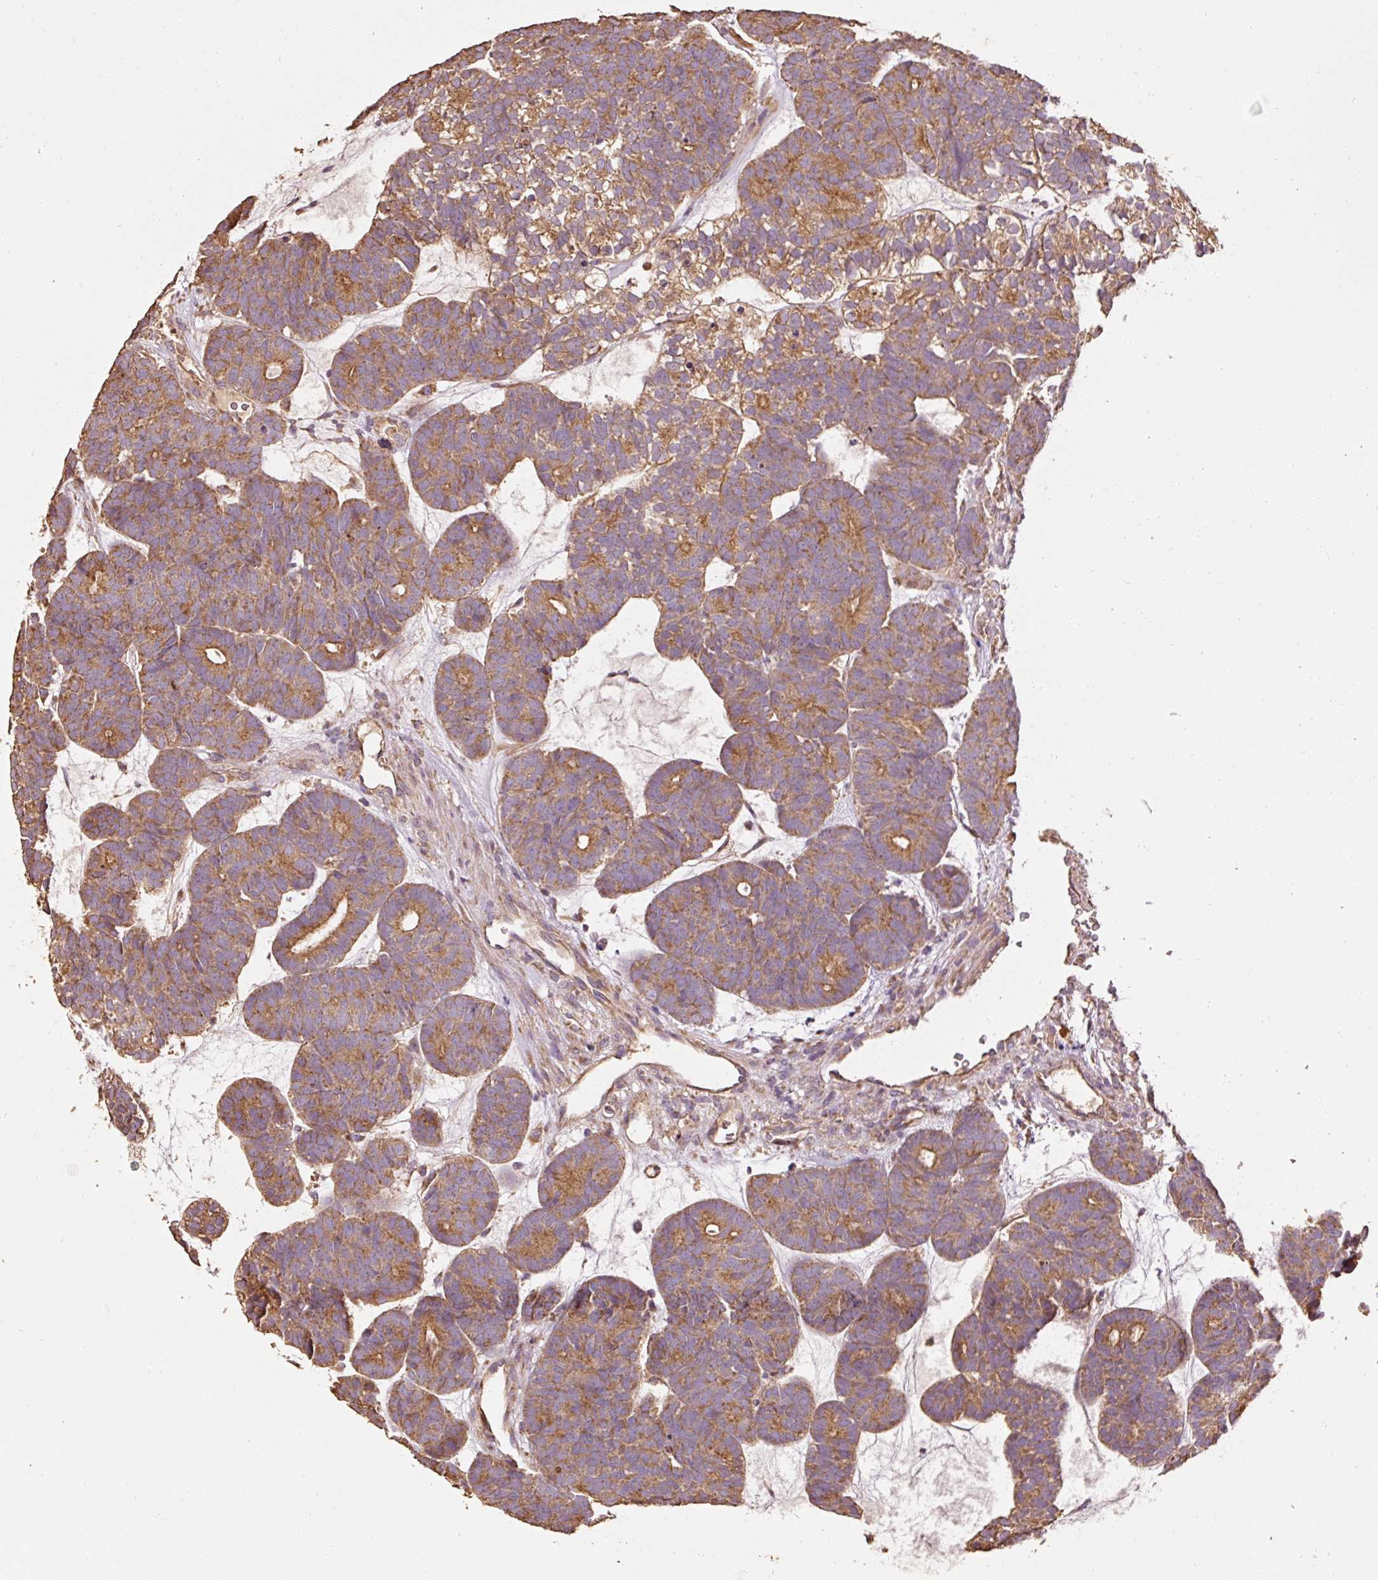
{"staining": {"intensity": "moderate", "quantity": ">75%", "location": "cytoplasmic/membranous"}, "tissue": "head and neck cancer", "cell_type": "Tumor cells", "image_type": "cancer", "snomed": [{"axis": "morphology", "description": "Adenocarcinoma, NOS"}, {"axis": "topography", "description": "Head-Neck"}], "caption": "DAB immunohistochemical staining of human adenocarcinoma (head and neck) exhibits moderate cytoplasmic/membranous protein expression in approximately >75% of tumor cells.", "gene": "EFHC1", "patient": {"sex": "female", "age": 81}}